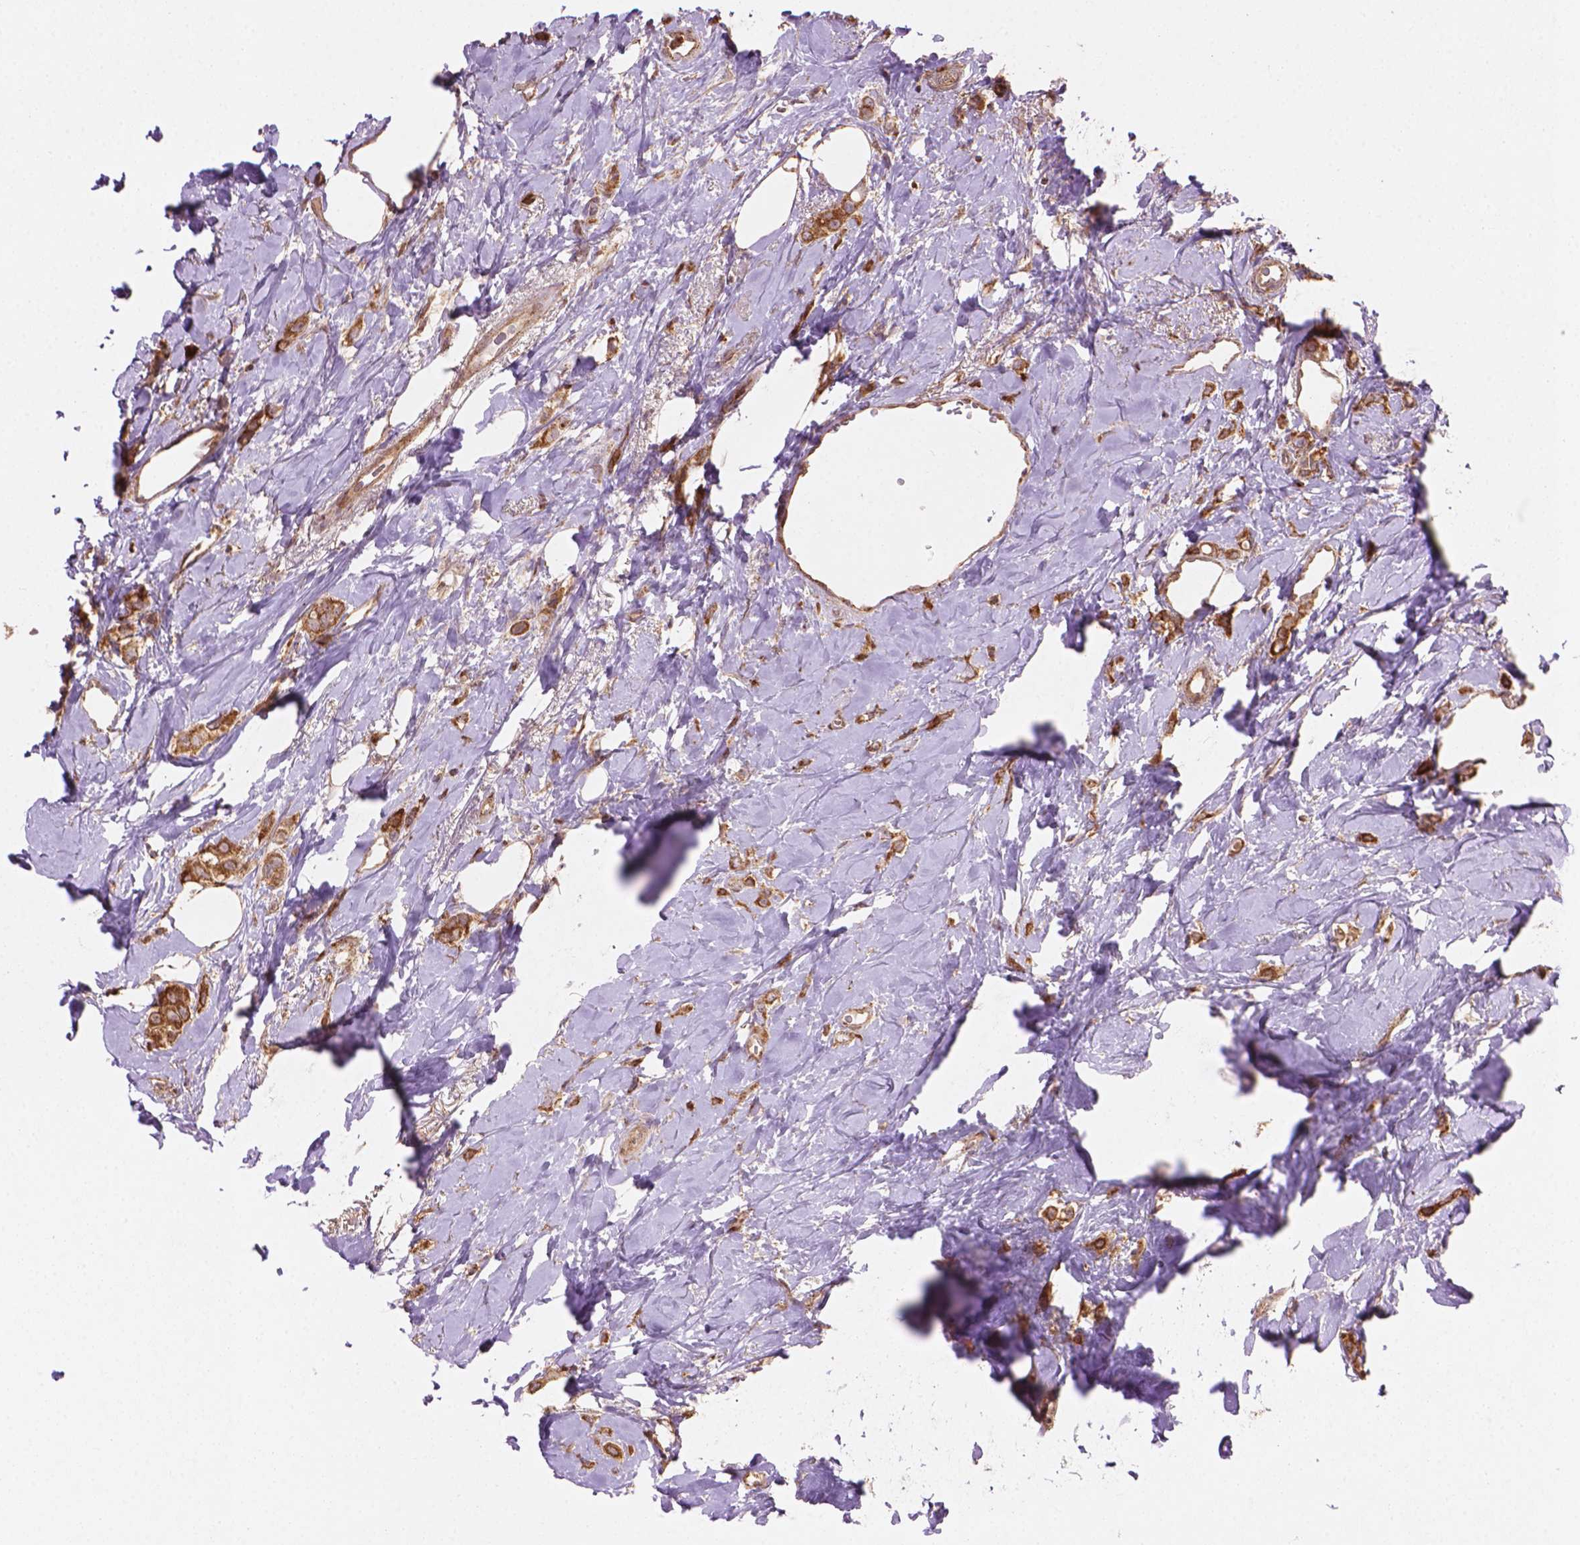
{"staining": {"intensity": "moderate", "quantity": ">75%", "location": "cytoplasmic/membranous"}, "tissue": "breast cancer", "cell_type": "Tumor cells", "image_type": "cancer", "snomed": [{"axis": "morphology", "description": "Lobular carcinoma"}, {"axis": "topography", "description": "Breast"}], "caption": "Tumor cells reveal moderate cytoplasmic/membranous staining in about >75% of cells in breast cancer (lobular carcinoma). (DAB IHC with brightfield microscopy, high magnification).", "gene": "VARS2", "patient": {"sex": "female", "age": 66}}